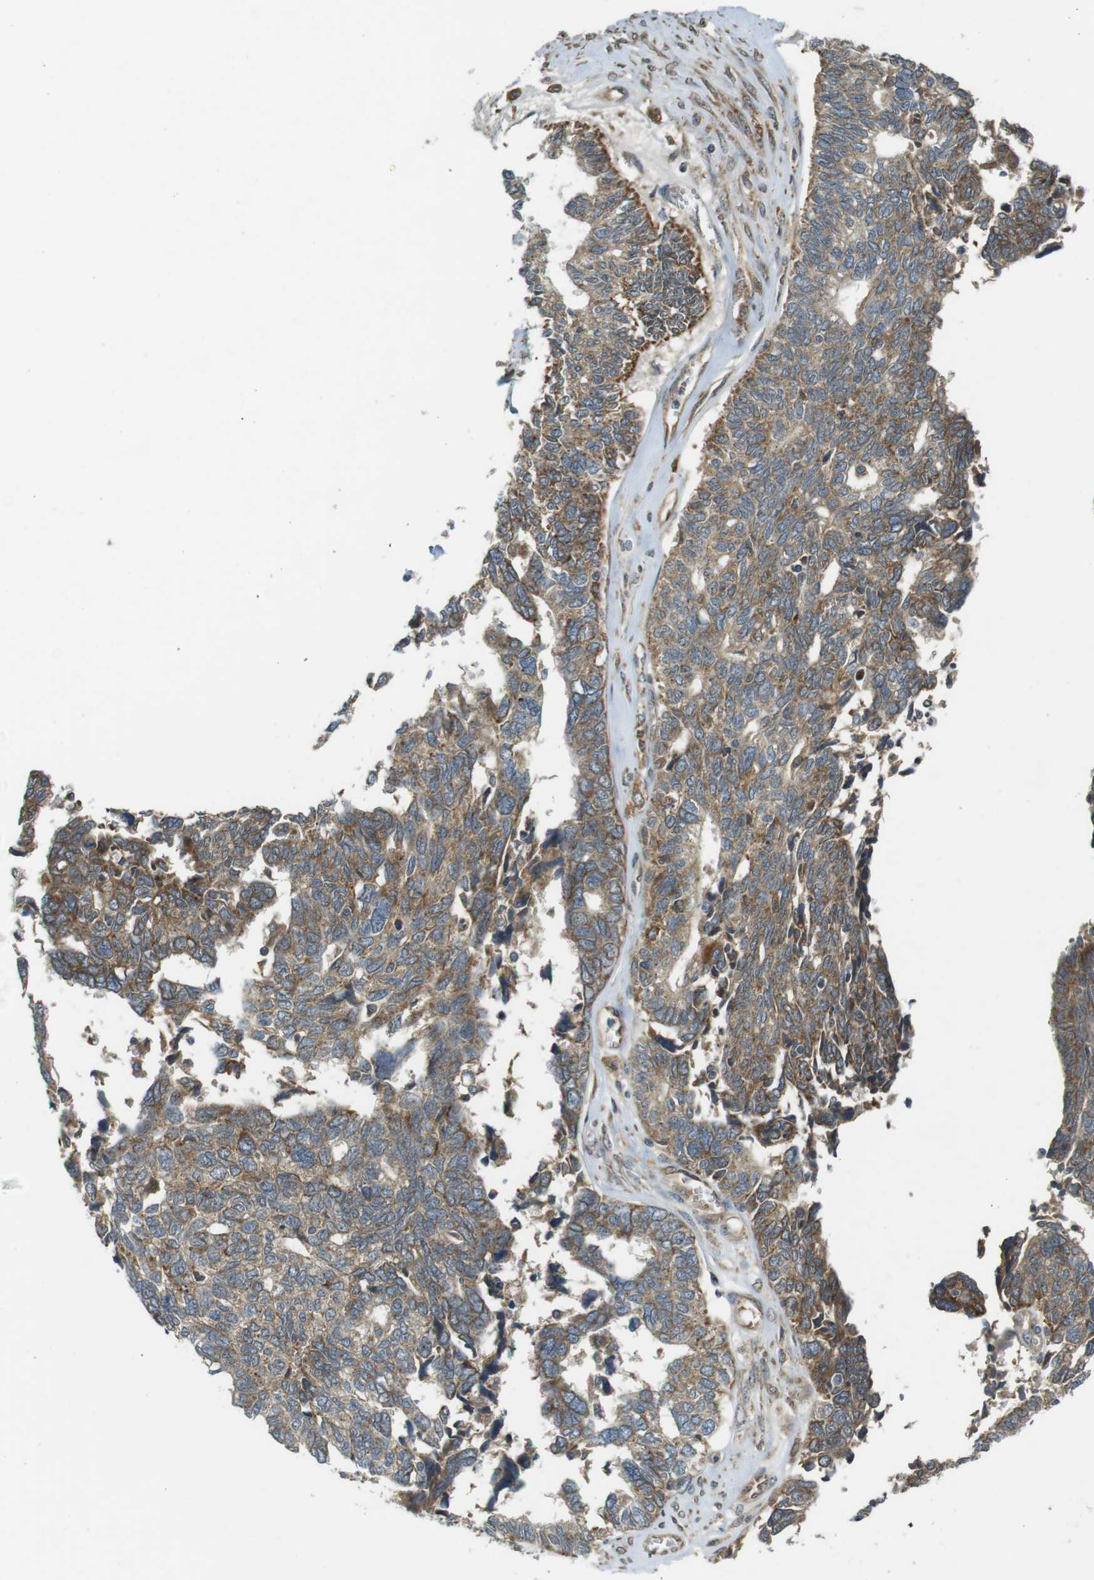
{"staining": {"intensity": "moderate", "quantity": ">75%", "location": "cytoplasmic/membranous"}, "tissue": "ovarian cancer", "cell_type": "Tumor cells", "image_type": "cancer", "snomed": [{"axis": "morphology", "description": "Cystadenocarcinoma, serous, NOS"}, {"axis": "topography", "description": "Ovary"}], "caption": "Immunohistochemistry (IHC) (DAB (3,3'-diaminobenzidine)) staining of ovarian cancer (serous cystadenocarcinoma) demonstrates moderate cytoplasmic/membranous protein staining in about >75% of tumor cells.", "gene": "IFFO2", "patient": {"sex": "female", "age": 79}}